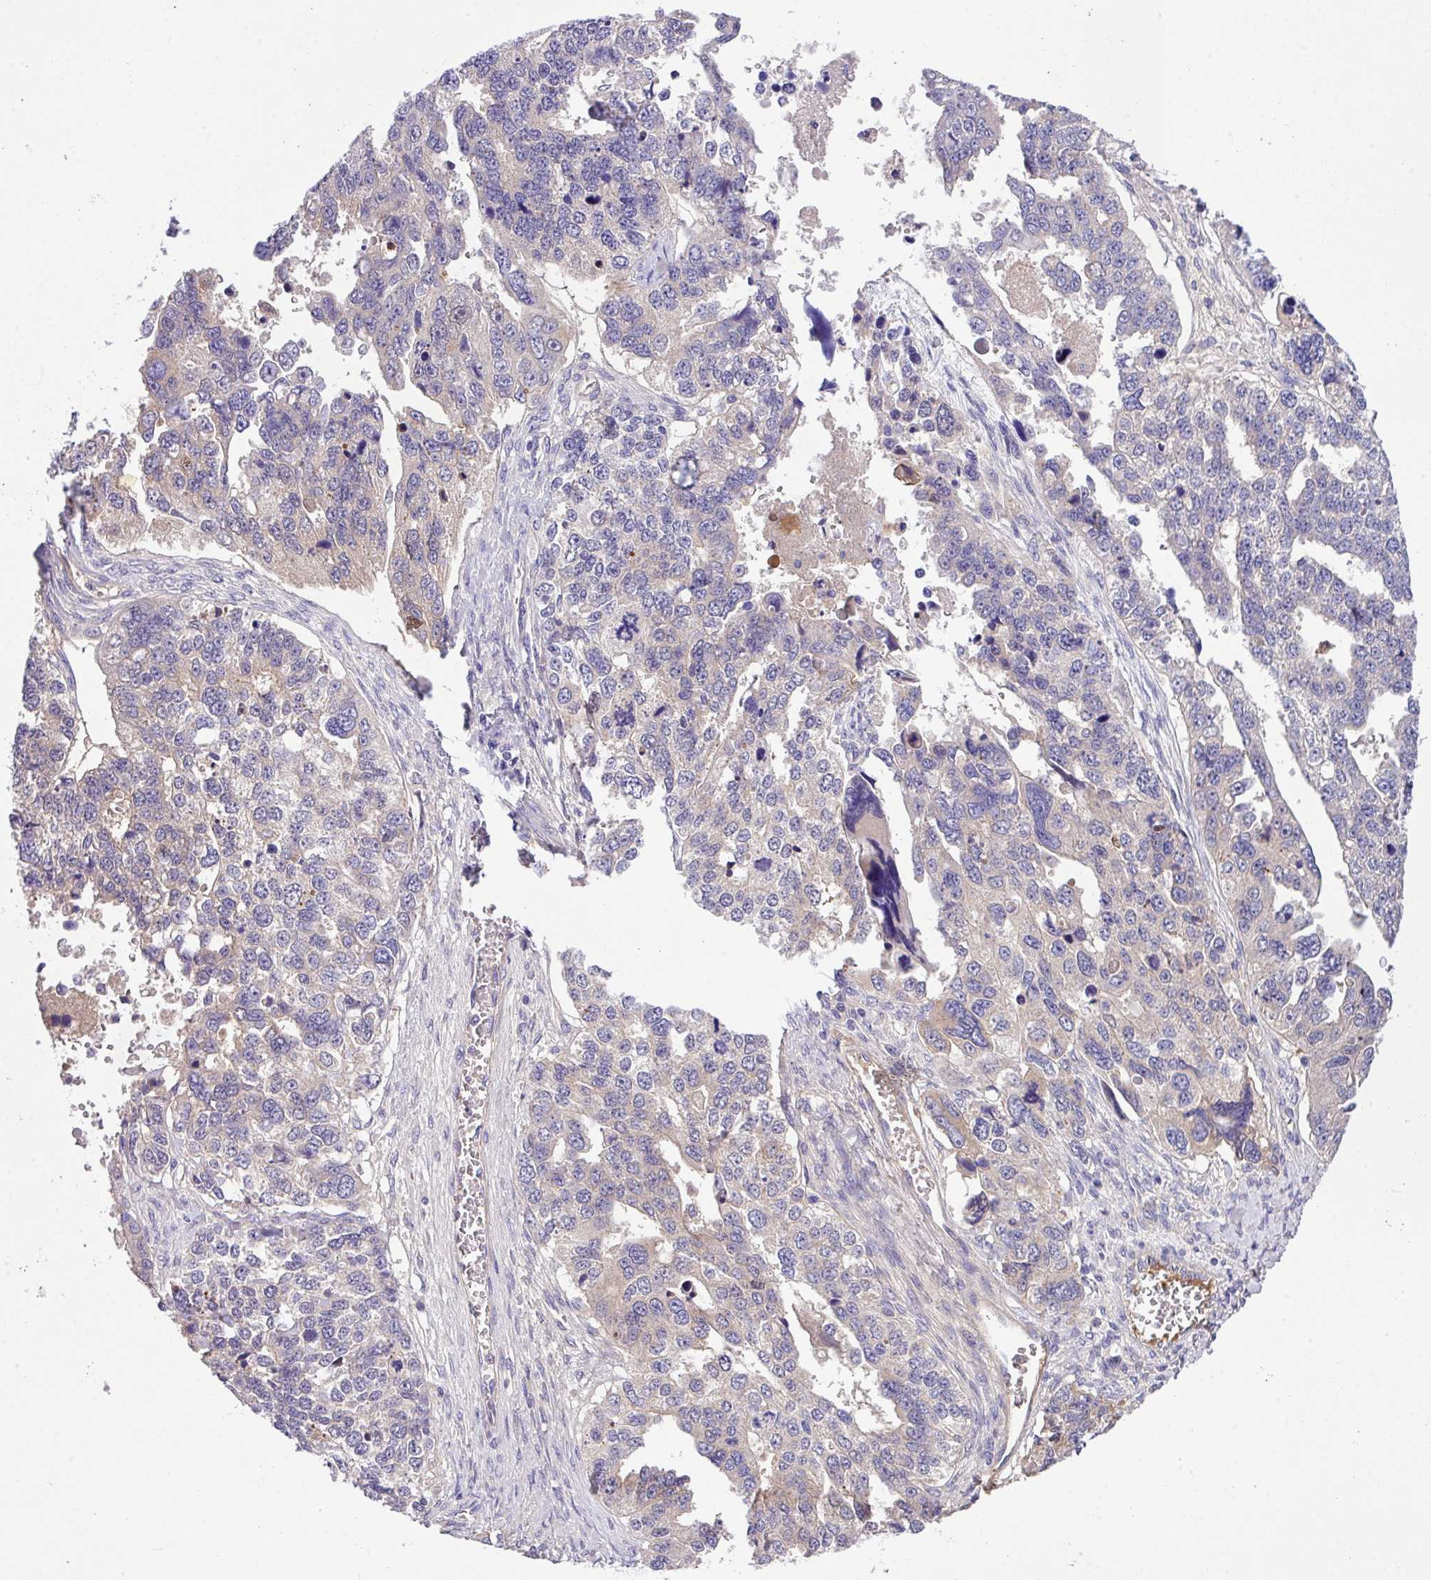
{"staining": {"intensity": "weak", "quantity": "25%-75%", "location": "cytoplasmic/membranous"}, "tissue": "ovarian cancer", "cell_type": "Tumor cells", "image_type": "cancer", "snomed": [{"axis": "morphology", "description": "Cystadenocarcinoma, serous, NOS"}, {"axis": "topography", "description": "Ovary"}], "caption": "This histopathology image reveals ovarian cancer (serous cystadenocarcinoma) stained with IHC to label a protein in brown. The cytoplasmic/membranous of tumor cells show weak positivity for the protein. Nuclei are counter-stained blue.", "gene": "DNAL1", "patient": {"sex": "female", "age": 76}}